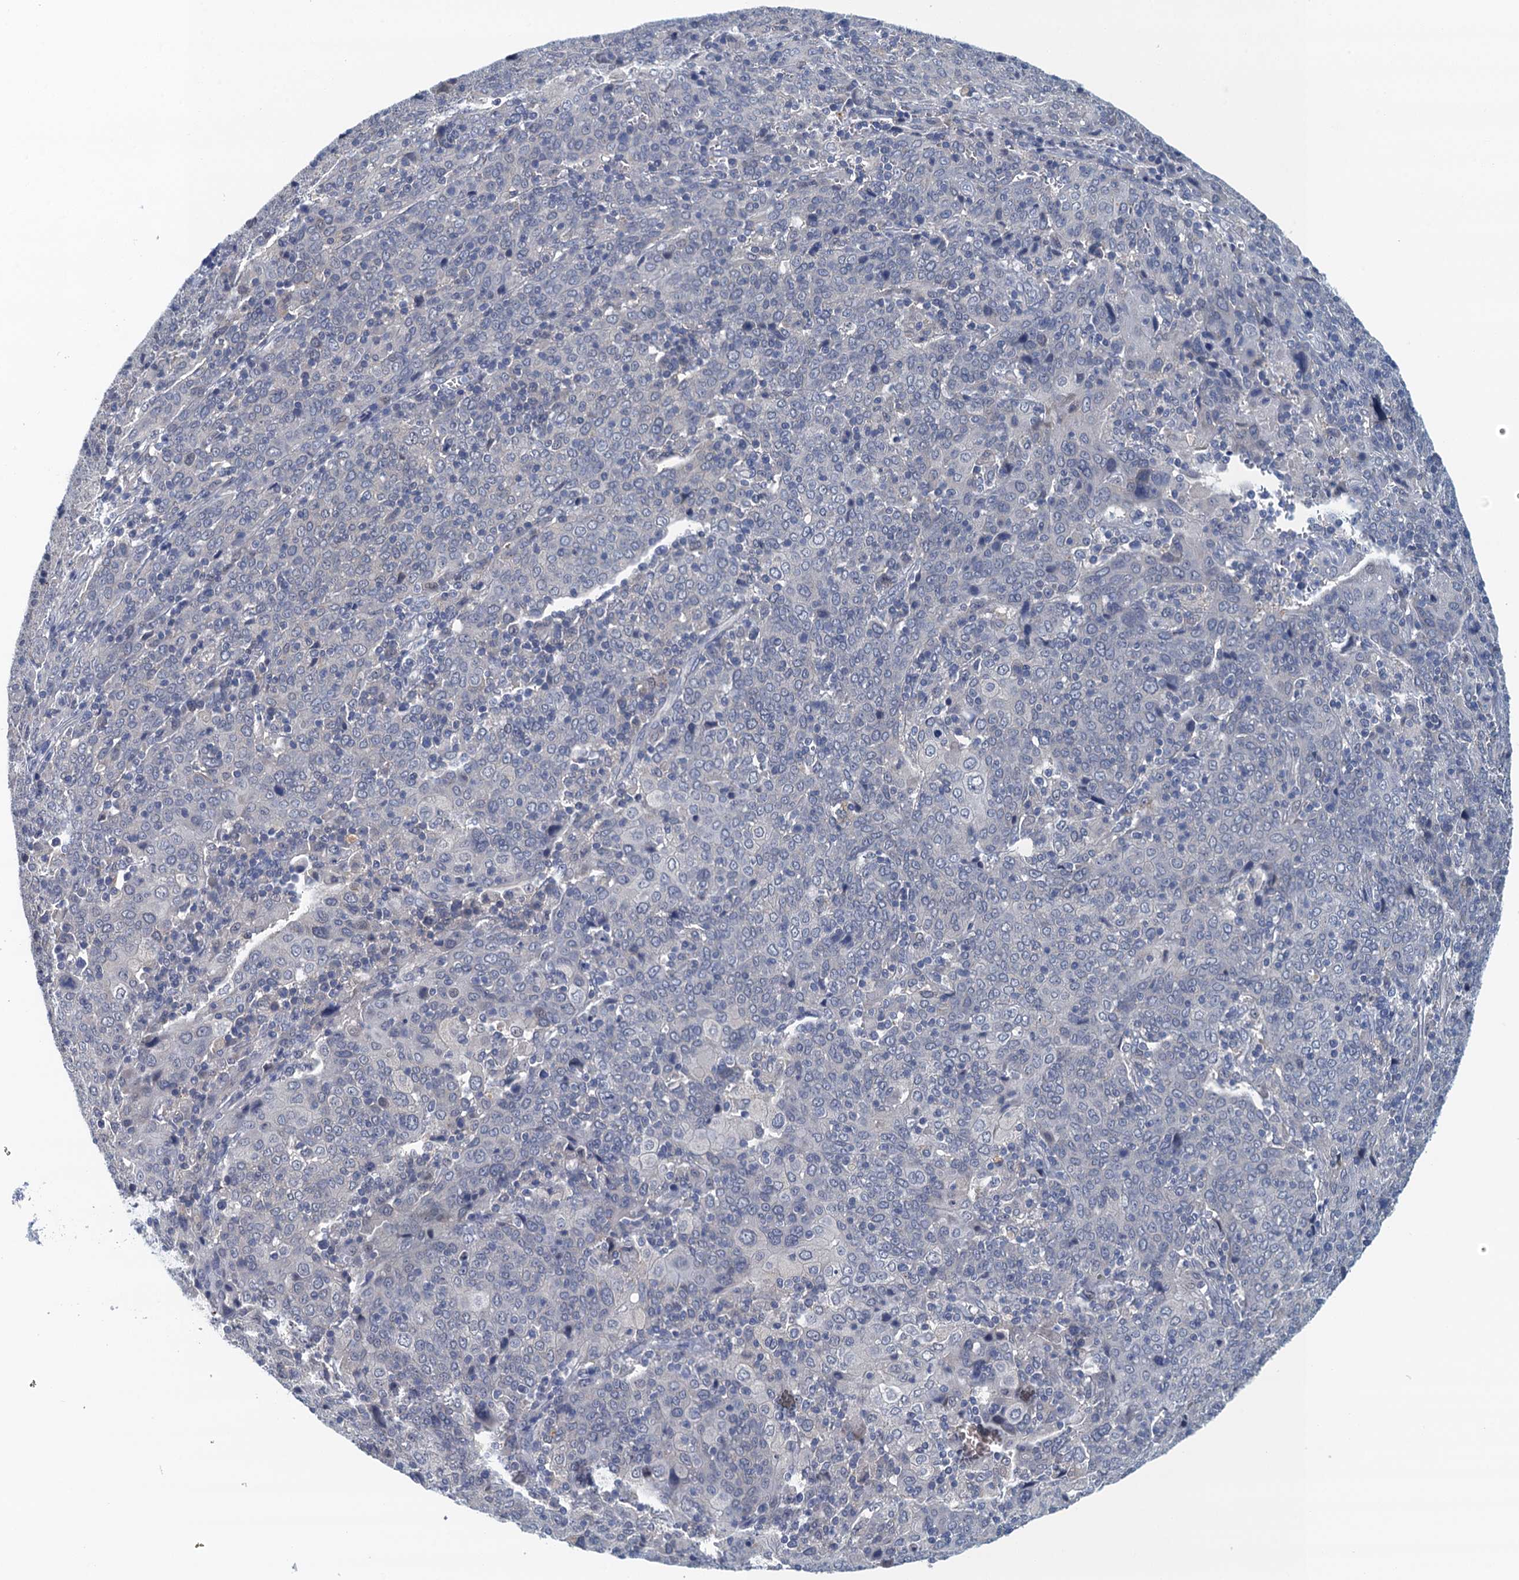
{"staining": {"intensity": "negative", "quantity": "none", "location": "none"}, "tissue": "cervical cancer", "cell_type": "Tumor cells", "image_type": "cancer", "snomed": [{"axis": "morphology", "description": "Squamous cell carcinoma, NOS"}, {"axis": "topography", "description": "Cervix"}], "caption": "This is an IHC micrograph of cervical squamous cell carcinoma. There is no positivity in tumor cells.", "gene": "NUBP2", "patient": {"sex": "female", "age": 67}}